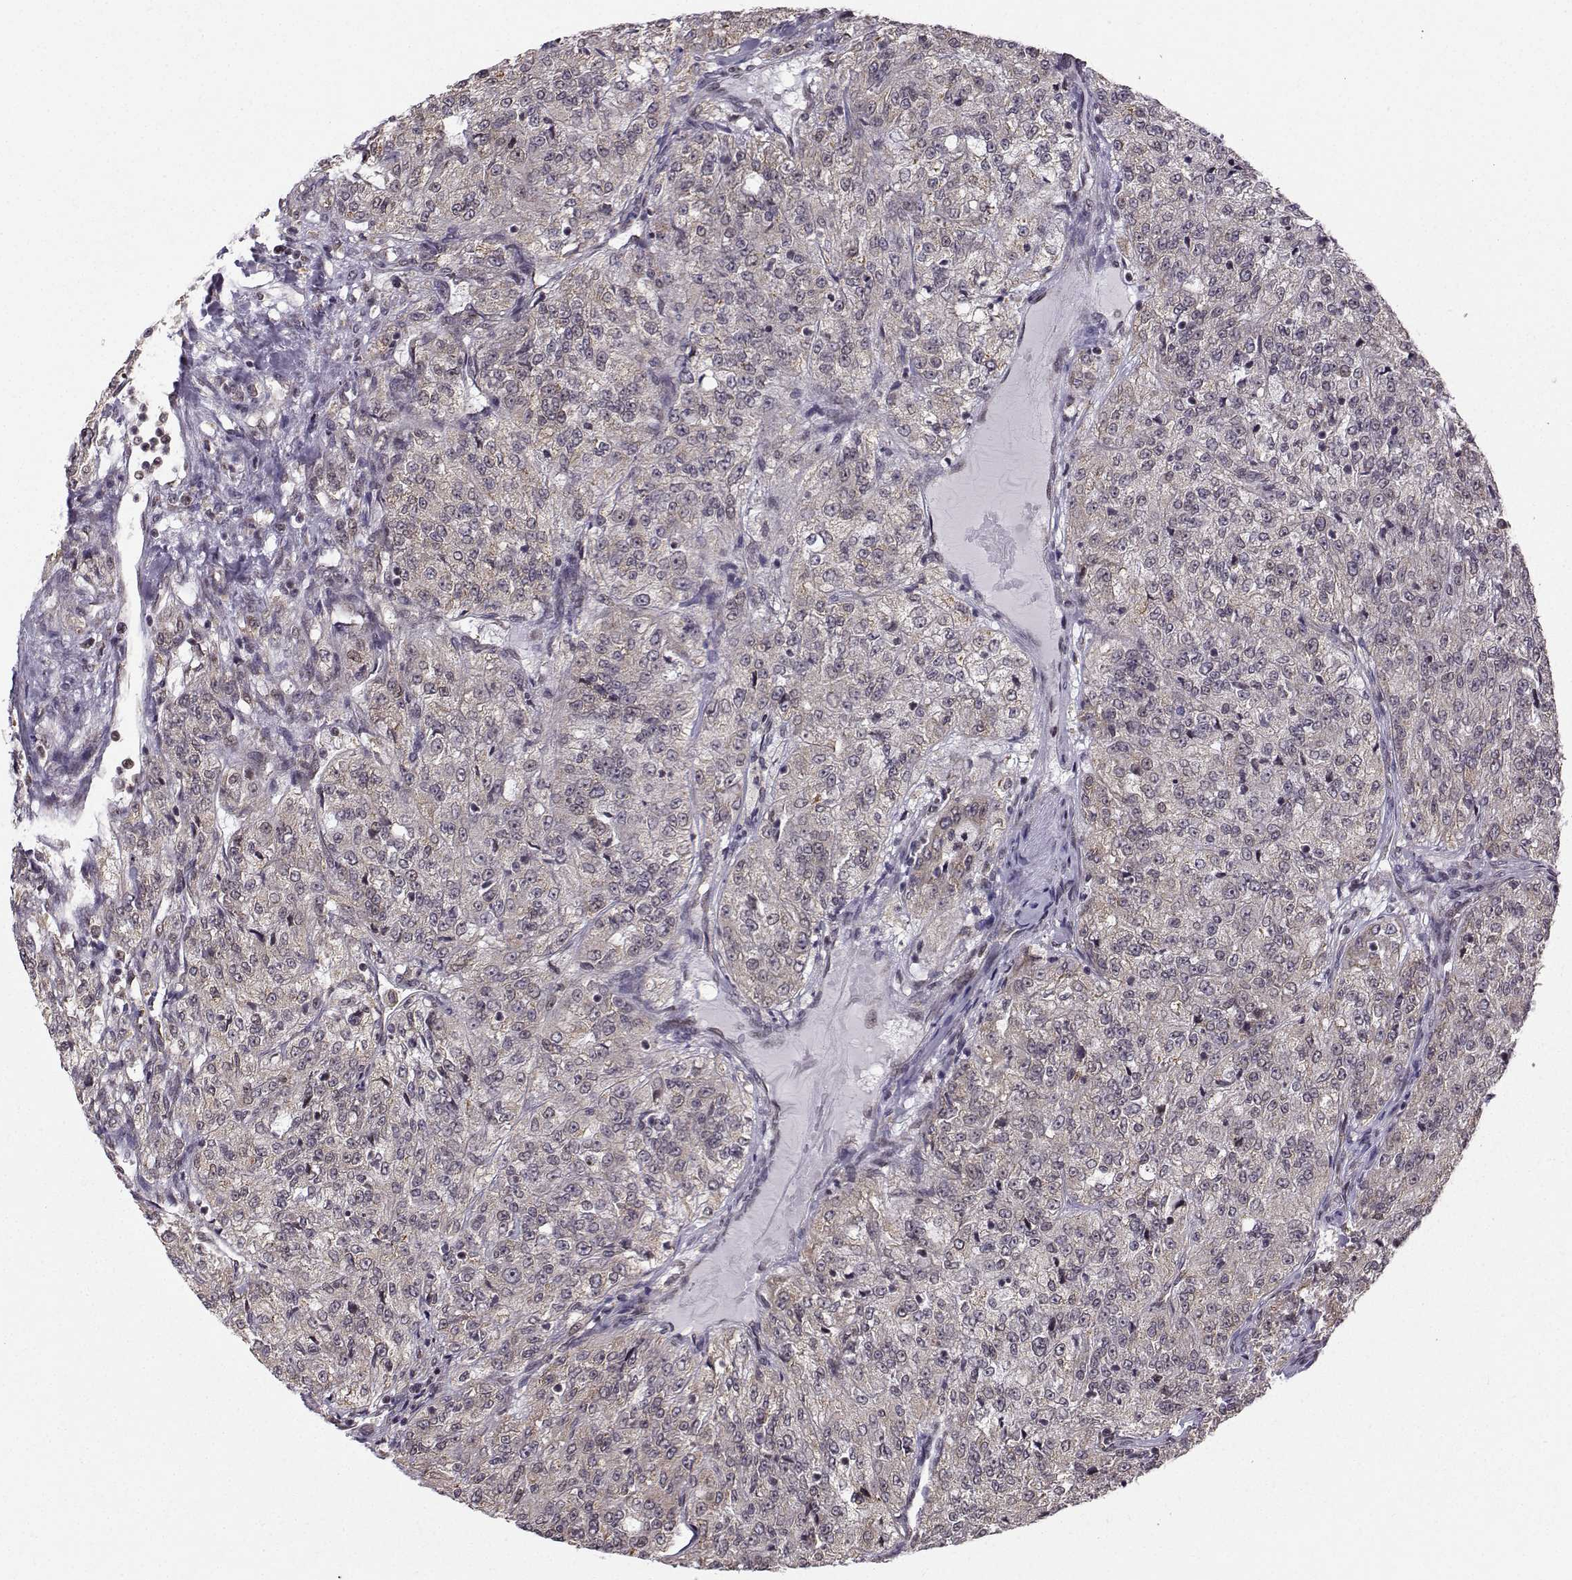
{"staining": {"intensity": "negative", "quantity": "none", "location": "none"}, "tissue": "renal cancer", "cell_type": "Tumor cells", "image_type": "cancer", "snomed": [{"axis": "morphology", "description": "Adenocarcinoma, NOS"}, {"axis": "topography", "description": "Kidney"}], "caption": "Tumor cells are negative for brown protein staining in renal cancer.", "gene": "EZH1", "patient": {"sex": "female", "age": 63}}